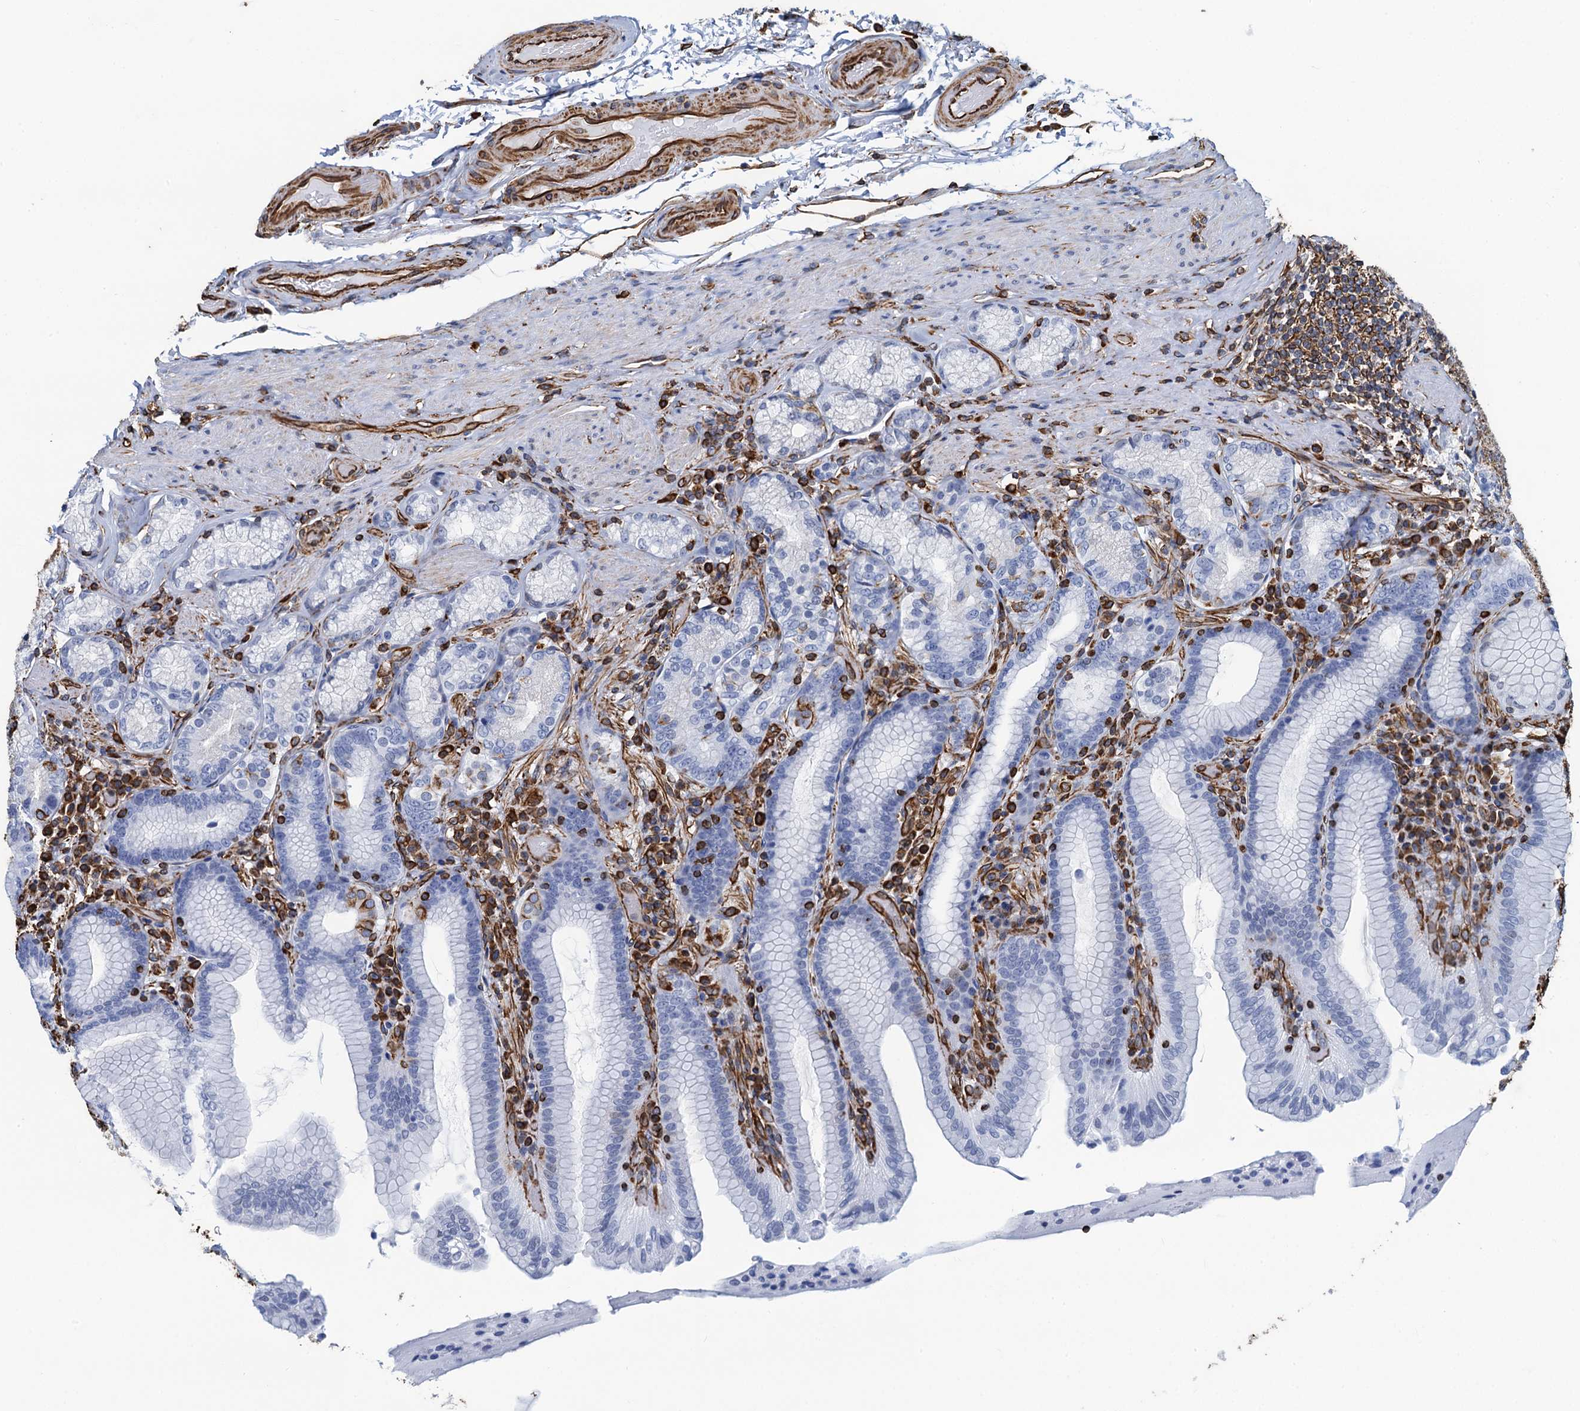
{"staining": {"intensity": "negative", "quantity": "none", "location": "none"}, "tissue": "stomach", "cell_type": "Glandular cells", "image_type": "normal", "snomed": [{"axis": "morphology", "description": "Normal tissue, NOS"}, {"axis": "topography", "description": "Stomach, upper"}, {"axis": "topography", "description": "Stomach, lower"}], "caption": "This is an IHC image of unremarkable stomach. There is no expression in glandular cells.", "gene": "PGM2", "patient": {"sex": "female", "age": 76}}